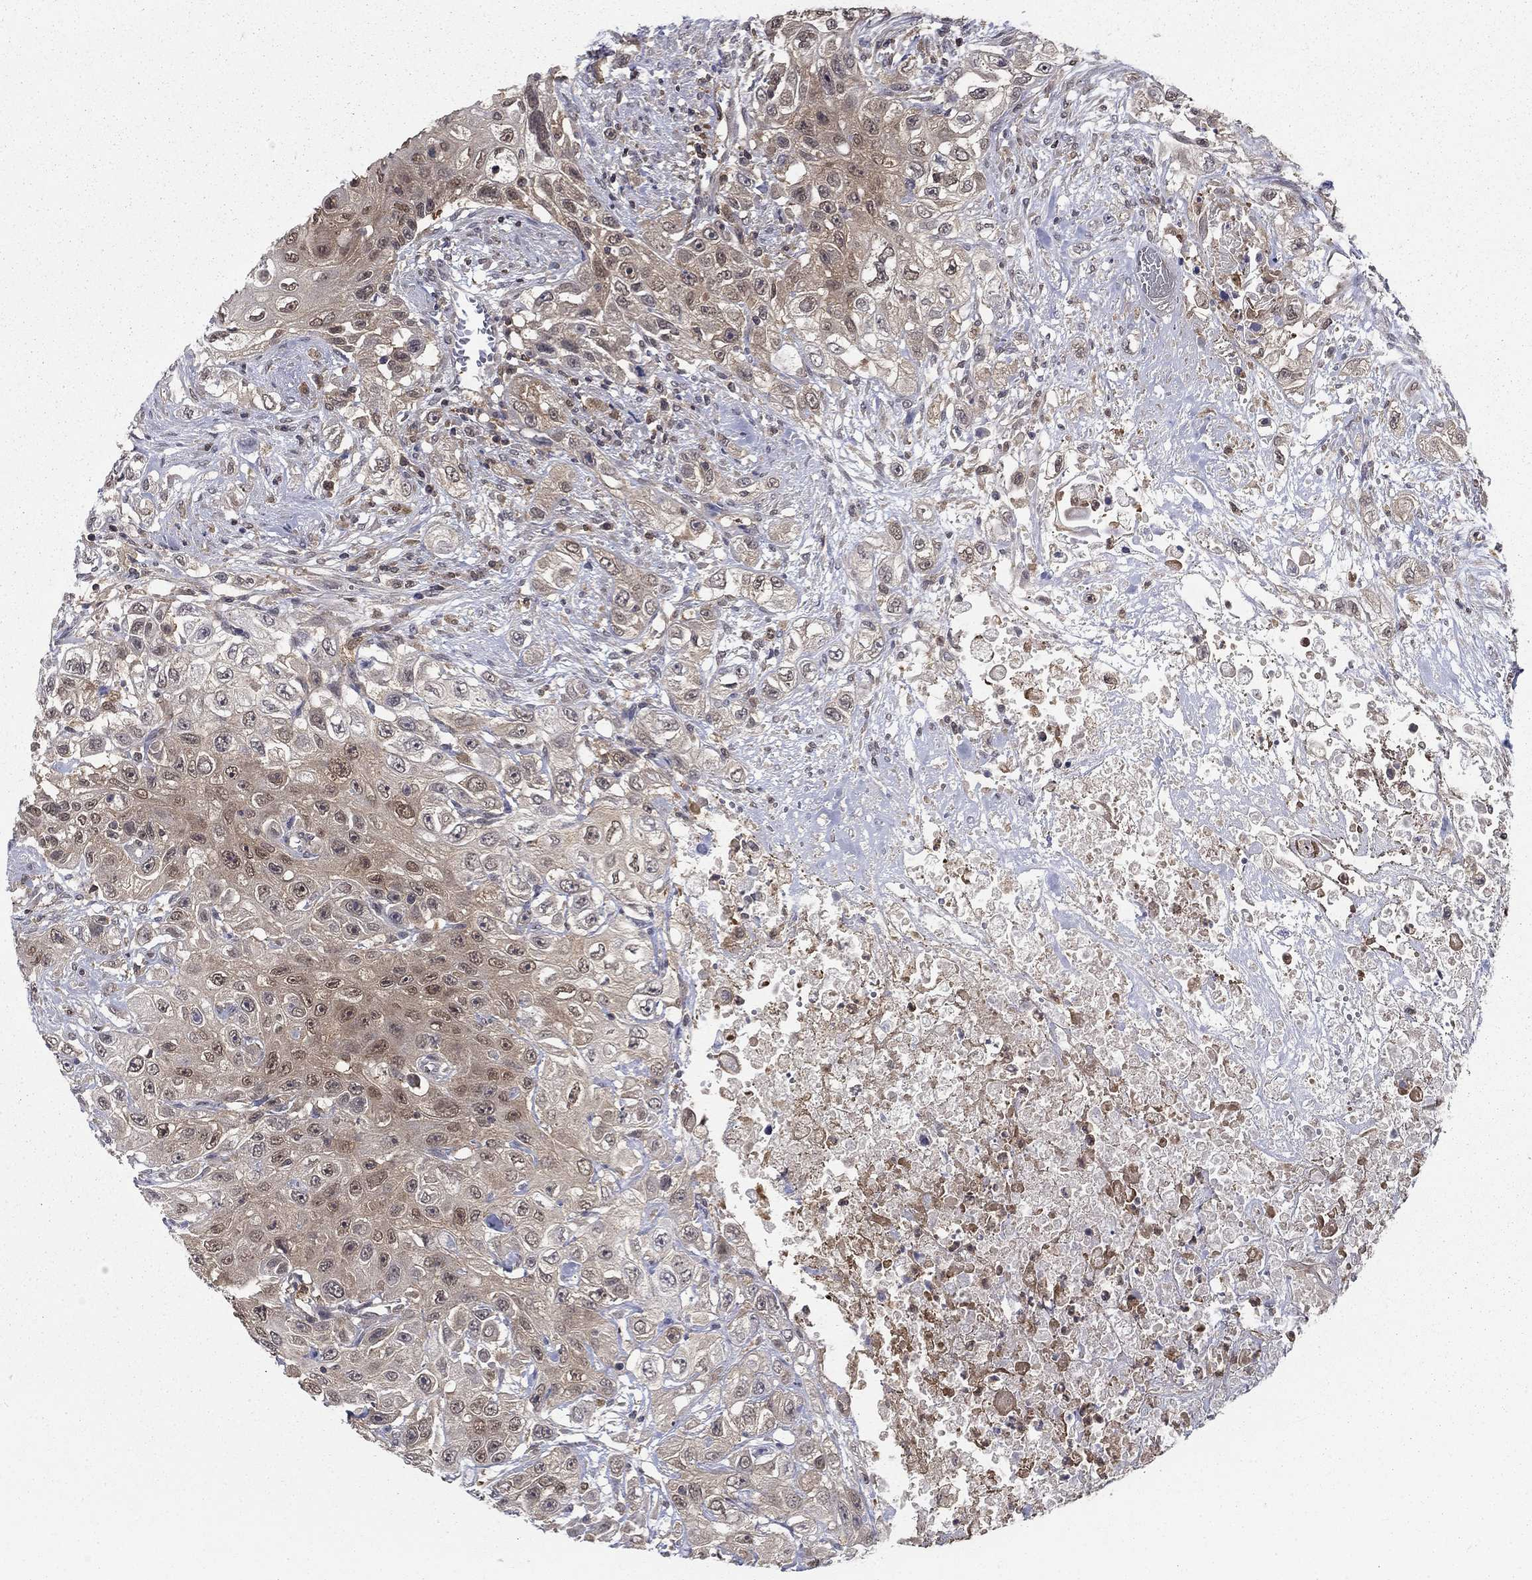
{"staining": {"intensity": "negative", "quantity": "none", "location": "none"}, "tissue": "urothelial cancer", "cell_type": "Tumor cells", "image_type": "cancer", "snomed": [{"axis": "morphology", "description": "Urothelial carcinoma, High grade"}, {"axis": "topography", "description": "Urinary bladder"}], "caption": "Tumor cells are negative for protein expression in human urothelial carcinoma (high-grade). (IHC, brightfield microscopy, high magnification).", "gene": "NIT2", "patient": {"sex": "female", "age": 56}}